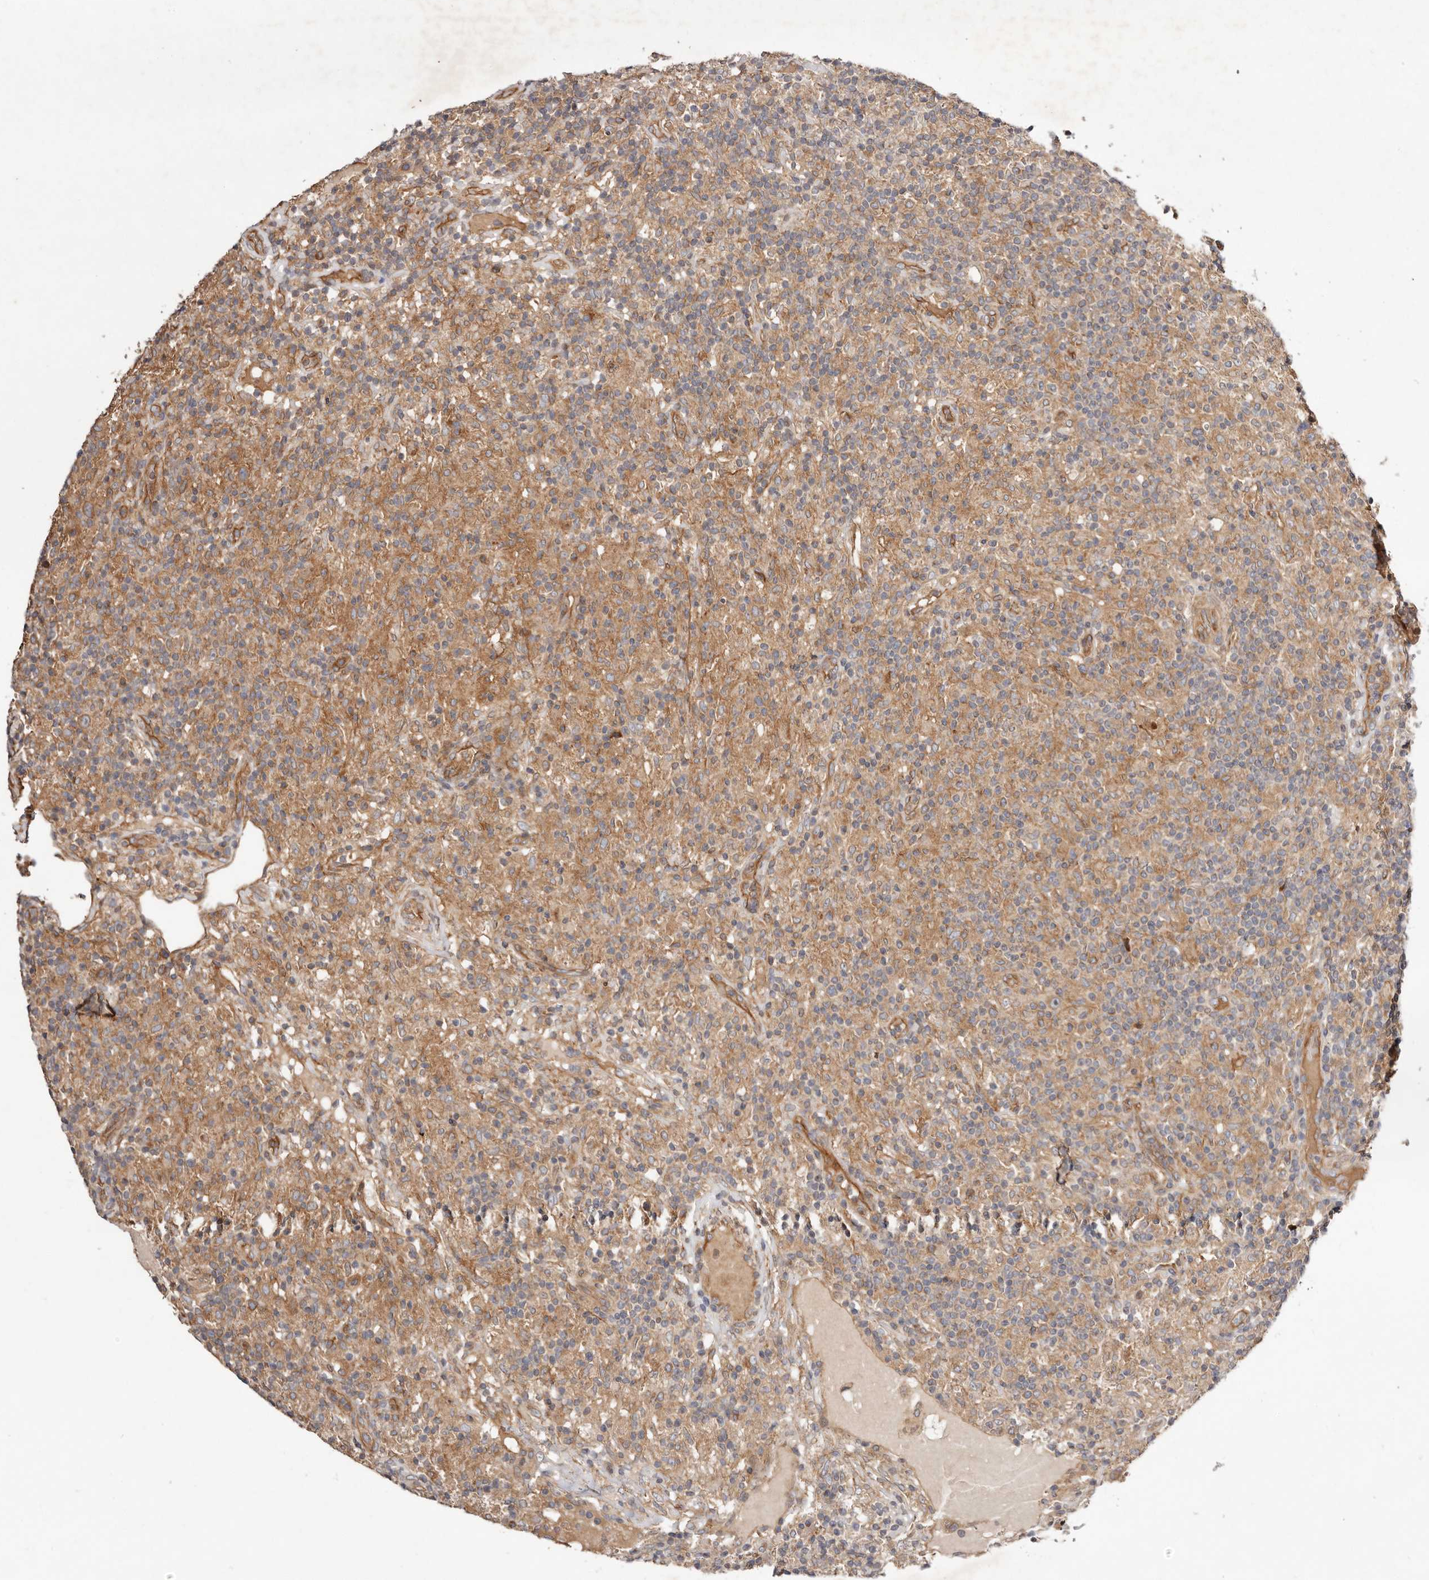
{"staining": {"intensity": "moderate", "quantity": ">75%", "location": "cytoplasmic/membranous"}, "tissue": "lymphoma", "cell_type": "Tumor cells", "image_type": "cancer", "snomed": [{"axis": "morphology", "description": "Hodgkin's disease, NOS"}, {"axis": "topography", "description": "Lymph node"}], "caption": "Protein staining reveals moderate cytoplasmic/membranous positivity in approximately >75% of tumor cells in lymphoma.", "gene": "MACF1", "patient": {"sex": "male", "age": 70}}